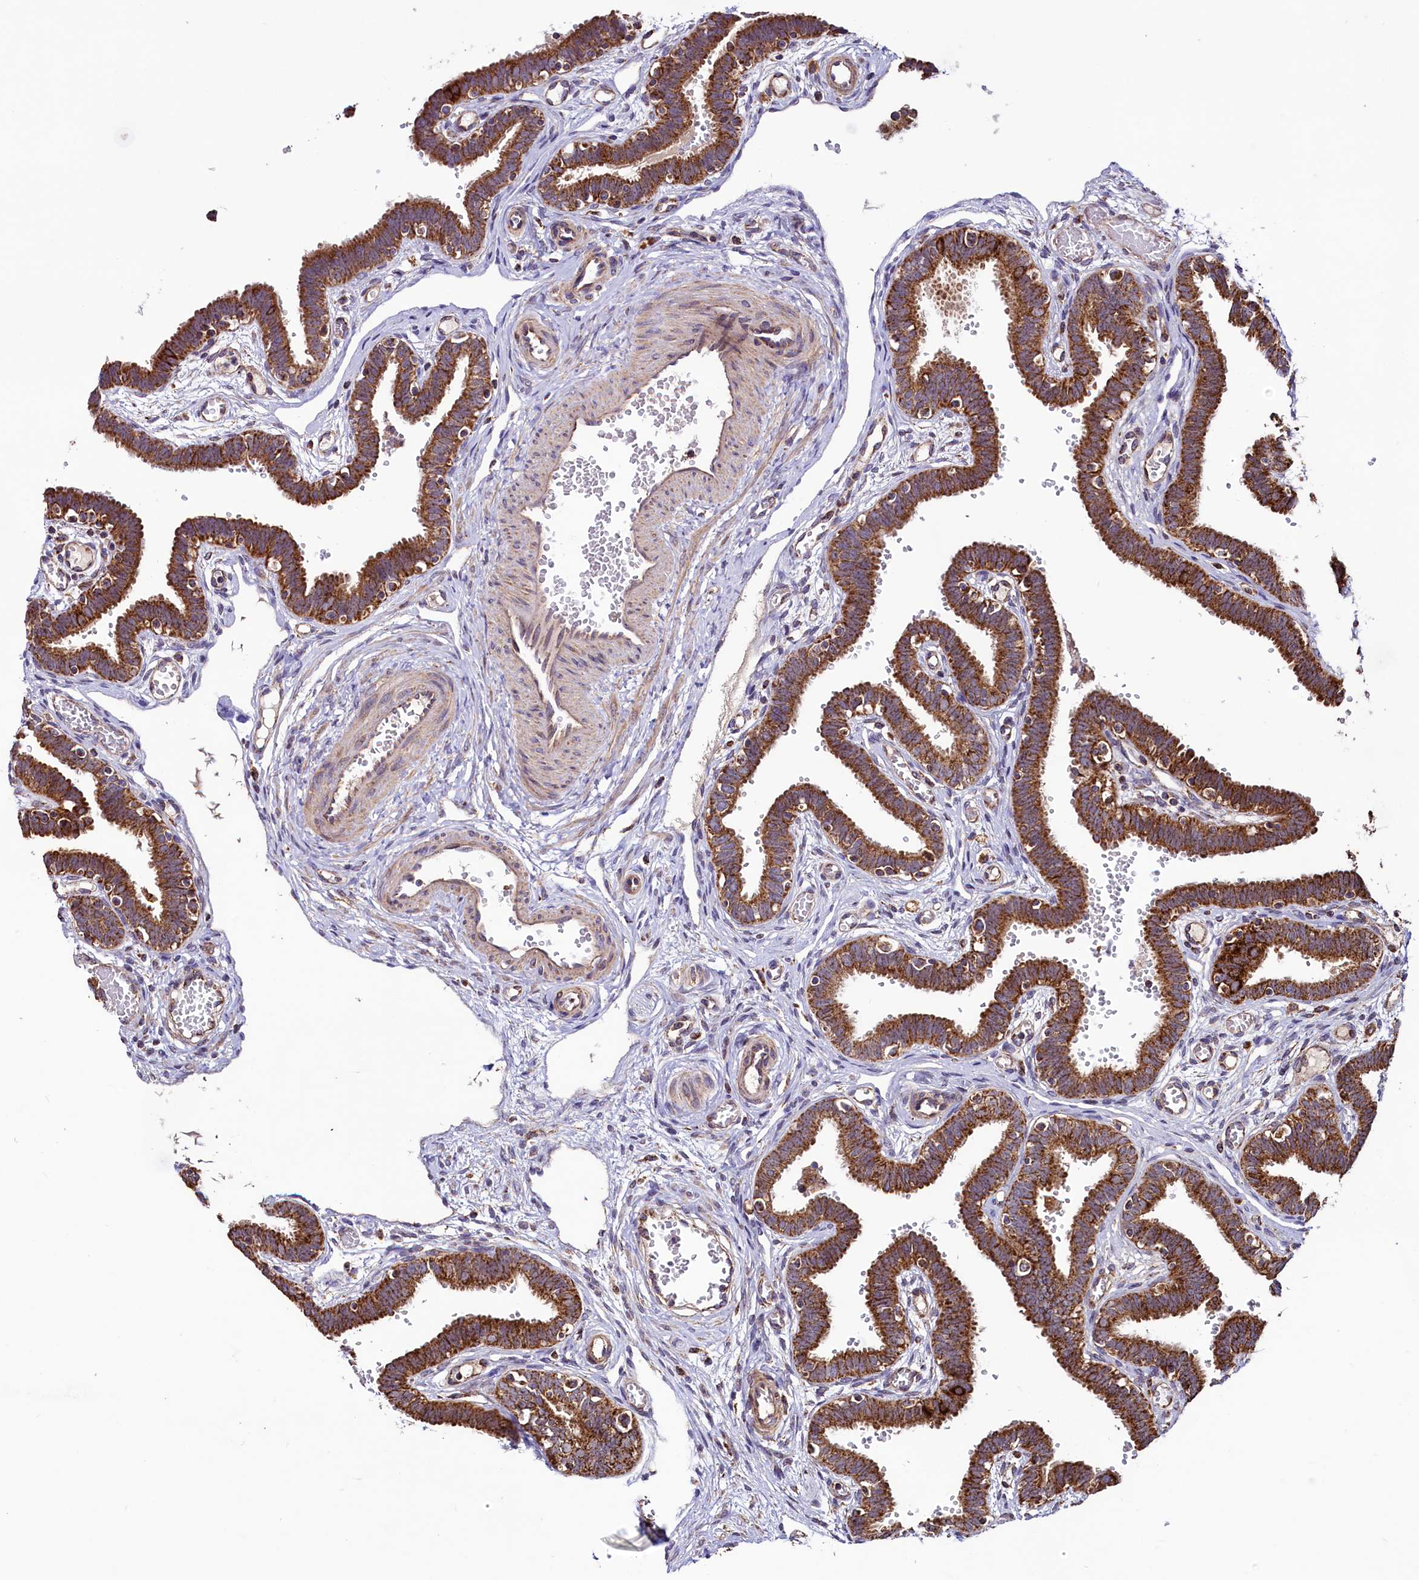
{"staining": {"intensity": "strong", "quantity": ">75%", "location": "cytoplasmic/membranous"}, "tissue": "fallopian tube", "cell_type": "Glandular cells", "image_type": "normal", "snomed": [{"axis": "morphology", "description": "Normal tissue, NOS"}, {"axis": "topography", "description": "Fallopian tube"}, {"axis": "topography", "description": "Placenta"}], "caption": "Human fallopian tube stained with a protein marker demonstrates strong staining in glandular cells.", "gene": "STARD5", "patient": {"sex": "female", "age": 32}}